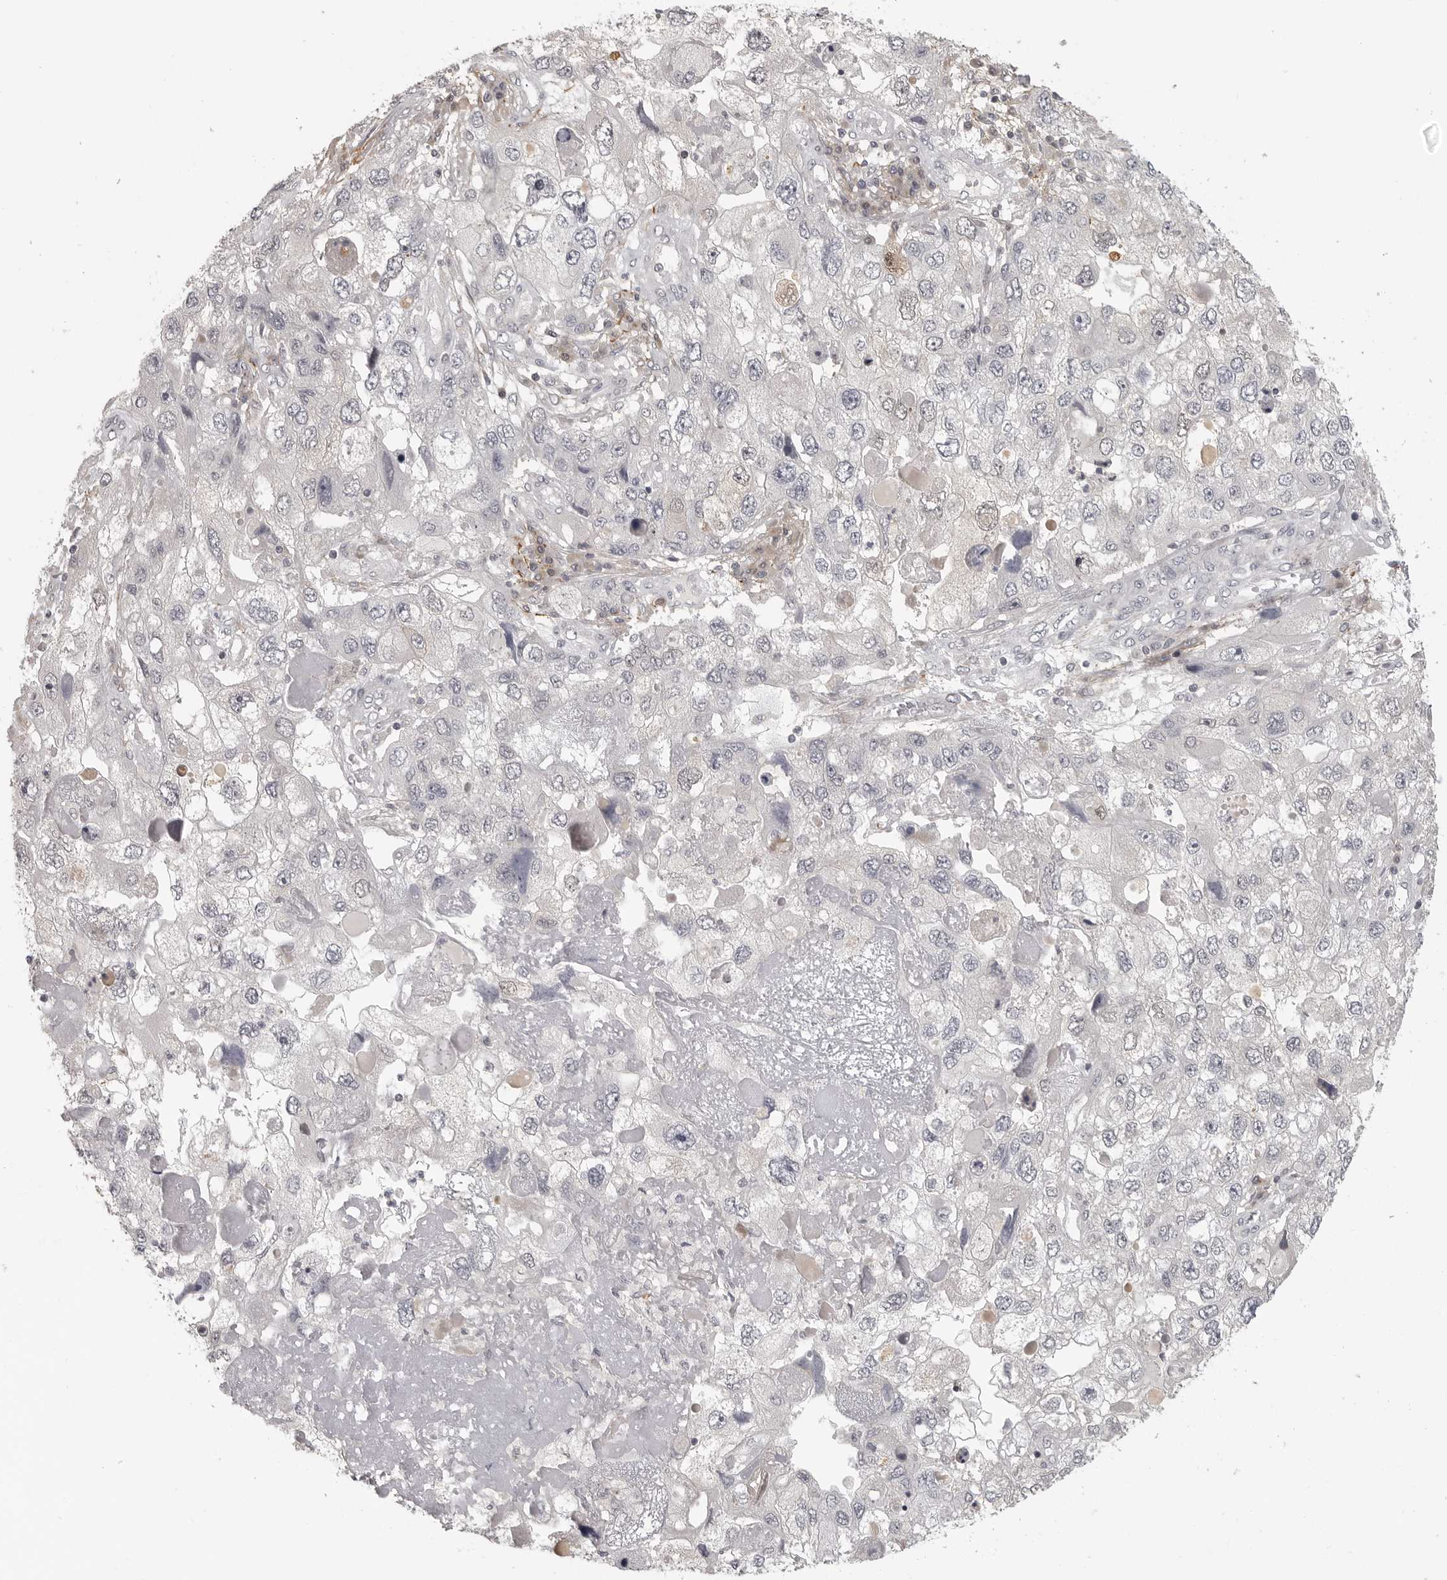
{"staining": {"intensity": "negative", "quantity": "none", "location": "none"}, "tissue": "endometrial cancer", "cell_type": "Tumor cells", "image_type": "cancer", "snomed": [{"axis": "morphology", "description": "Adenocarcinoma, NOS"}, {"axis": "topography", "description": "Endometrium"}], "caption": "DAB immunohistochemical staining of human endometrial cancer reveals no significant positivity in tumor cells. (DAB (3,3'-diaminobenzidine) IHC, high magnification).", "gene": "UROD", "patient": {"sex": "female", "age": 49}}